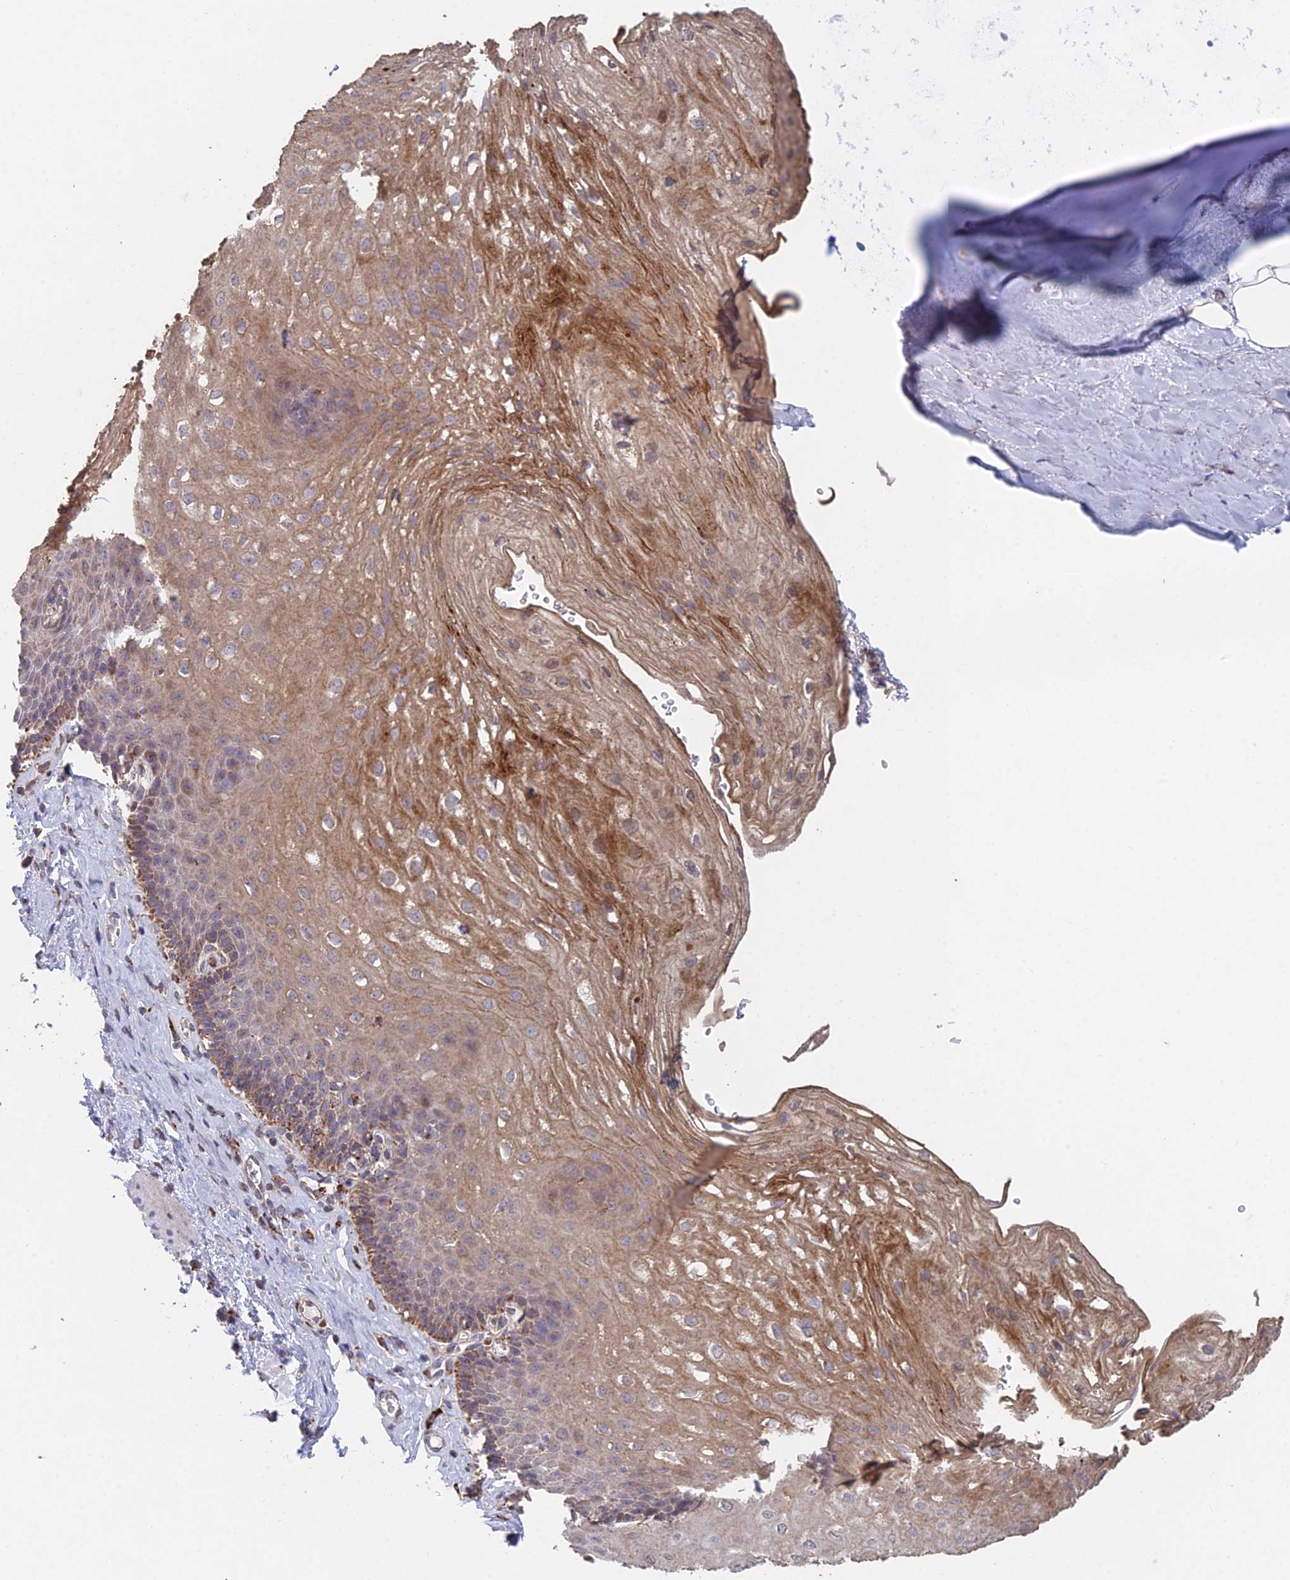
{"staining": {"intensity": "moderate", "quantity": ">75%", "location": "cytoplasmic/membranous"}, "tissue": "esophagus", "cell_type": "Squamous epithelial cells", "image_type": "normal", "snomed": [{"axis": "morphology", "description": "Normal tissue, NOS"}, {"axis": "topography", "description": "Esophagus"}], "caption": "Benign esophagus demonstrates moderate cytoplasmic/membranous staining in about >75% of squamous epithelial cells The staining was performed using DAB to visualize the protein expression in brown, while the nuclei were stained in blue with hematoxylin (Magnification: 20x)..", "gene": "FOXS1", "patient": {"sex": "female", "age": 66}}